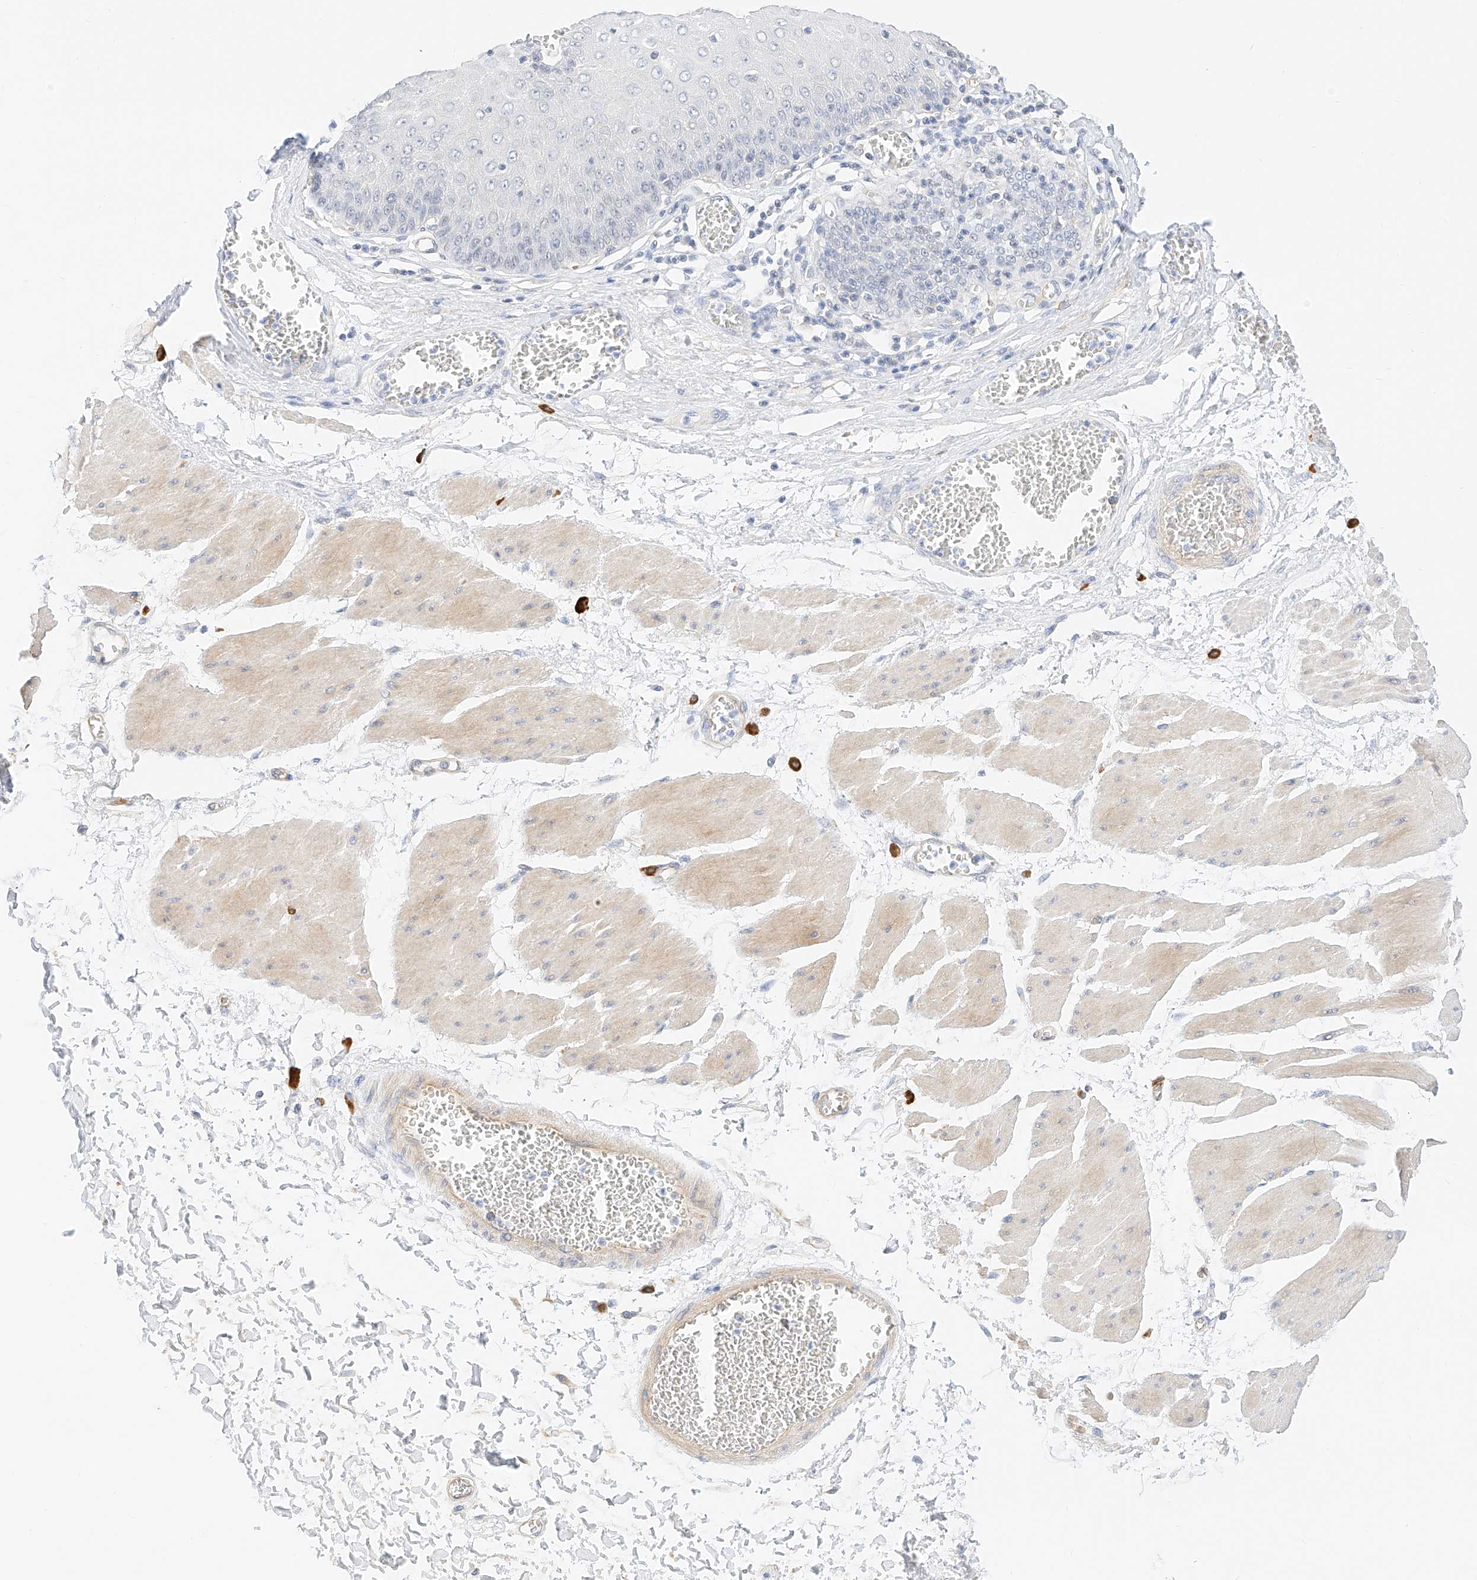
{"staining": {"intensity": "negative", "quantity": "none", "location": "none"}, "tissue": "esophagus", "cell_type": "Squamous epithelial cells", "image_type": "normal", "snomed": [{"axis": "morphology", "description": "Normal tissue, NOS"}, {"axis": "topography", "description": "Esophagus"}], "caption": "Squamous epithelial cells are negative for brown protein staining in normal esophagus. (Immunohistochemistry (ihc), brightfield microscopy, high magnification).", "gene": "CDCP2", "patient": {"sex": "male", "age": 60}}